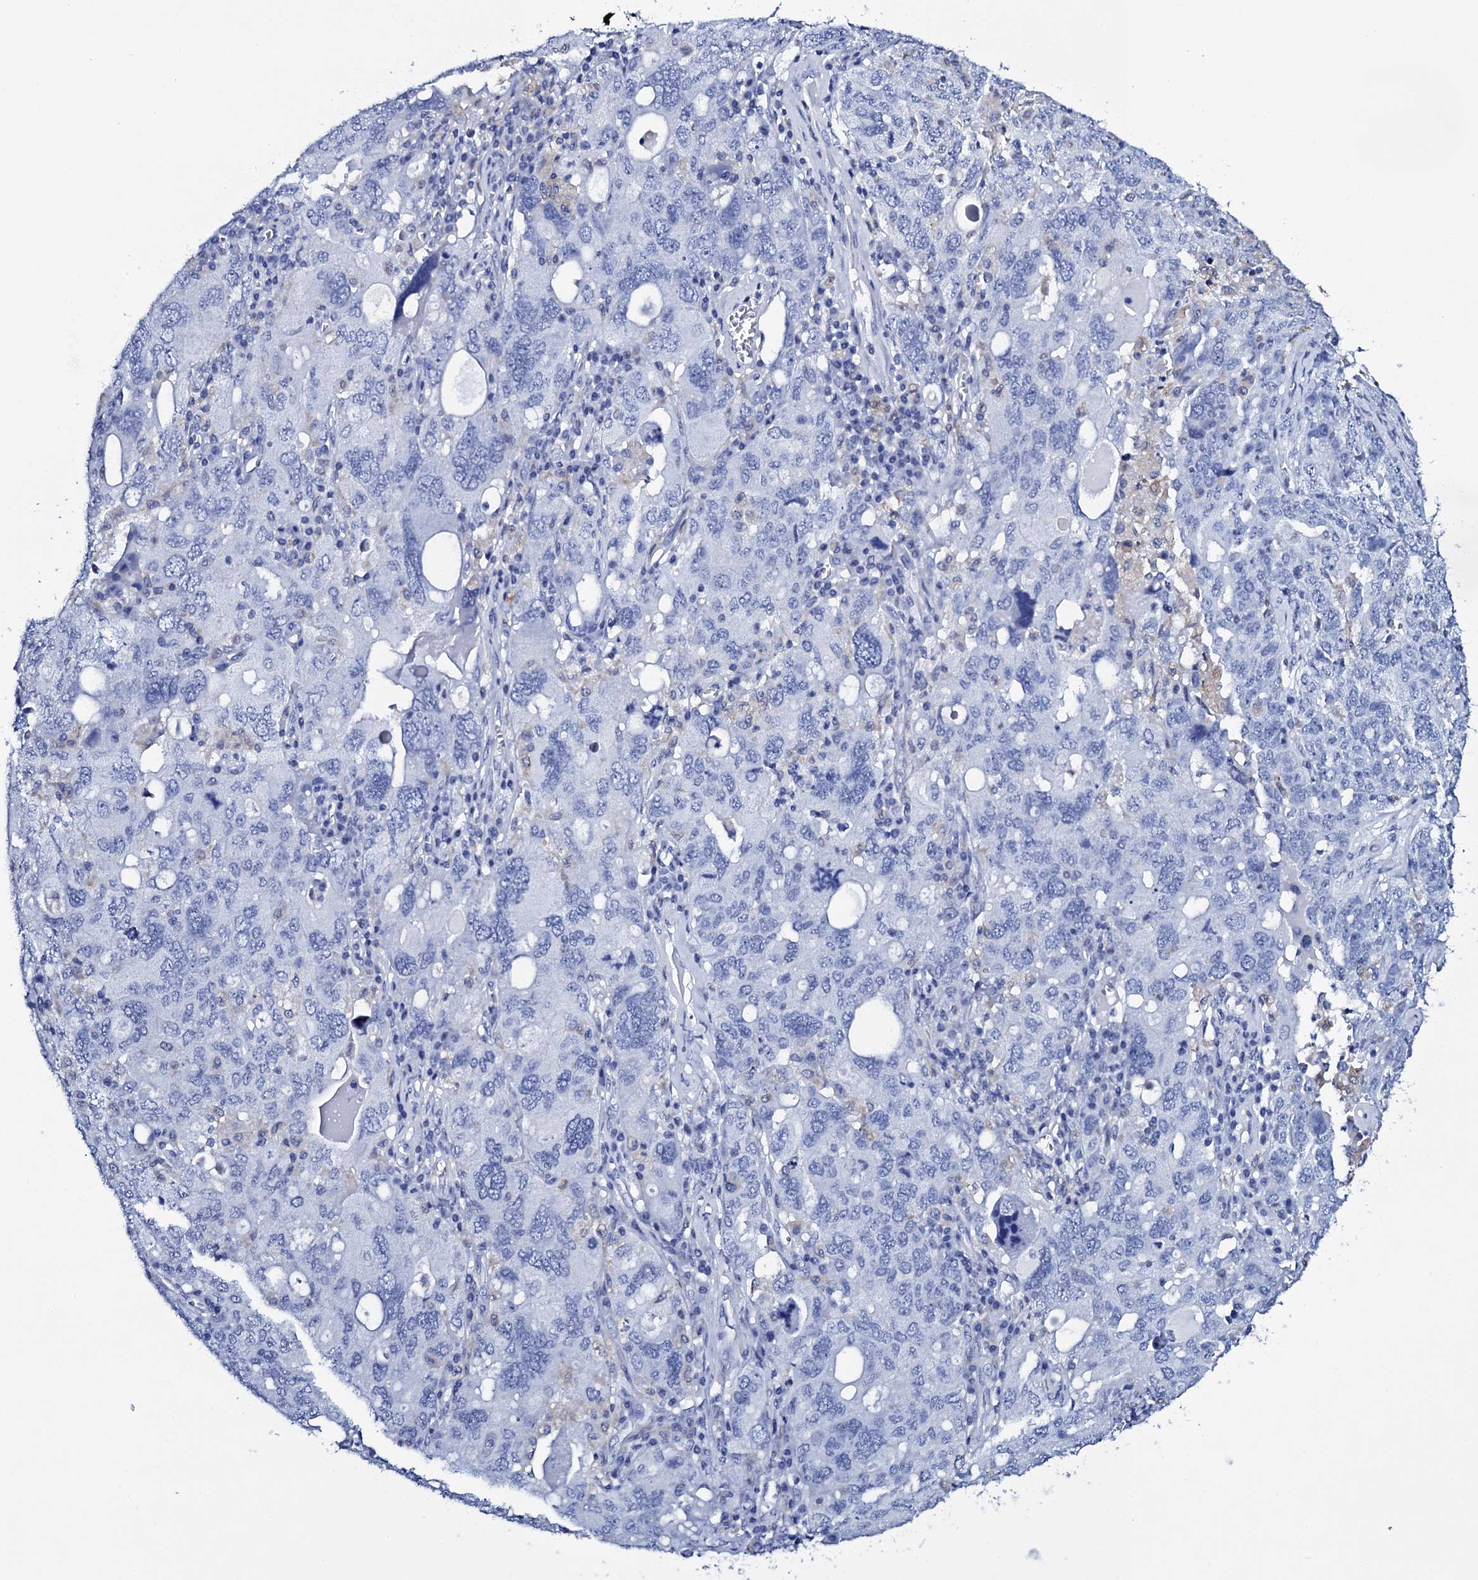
{"staining": {"intensity": "negative", "quantity": "none", "location": "none"}, "tissue": "ovarian cancer", "cell_type": "Tumor cells", "image_type": "cancer", "snomed": [{"axis": "morphology", "description": "Carcinoma, endometroid"}, {"axis": "topography", "description": "Ovary"}], "caption": "A micrograph of human ovarian cancer (endometroid carcinoma) is negative for staining in tumor cells.", "gene": "ITPRID2", "patient": {"sex": "female", "age": 62}}